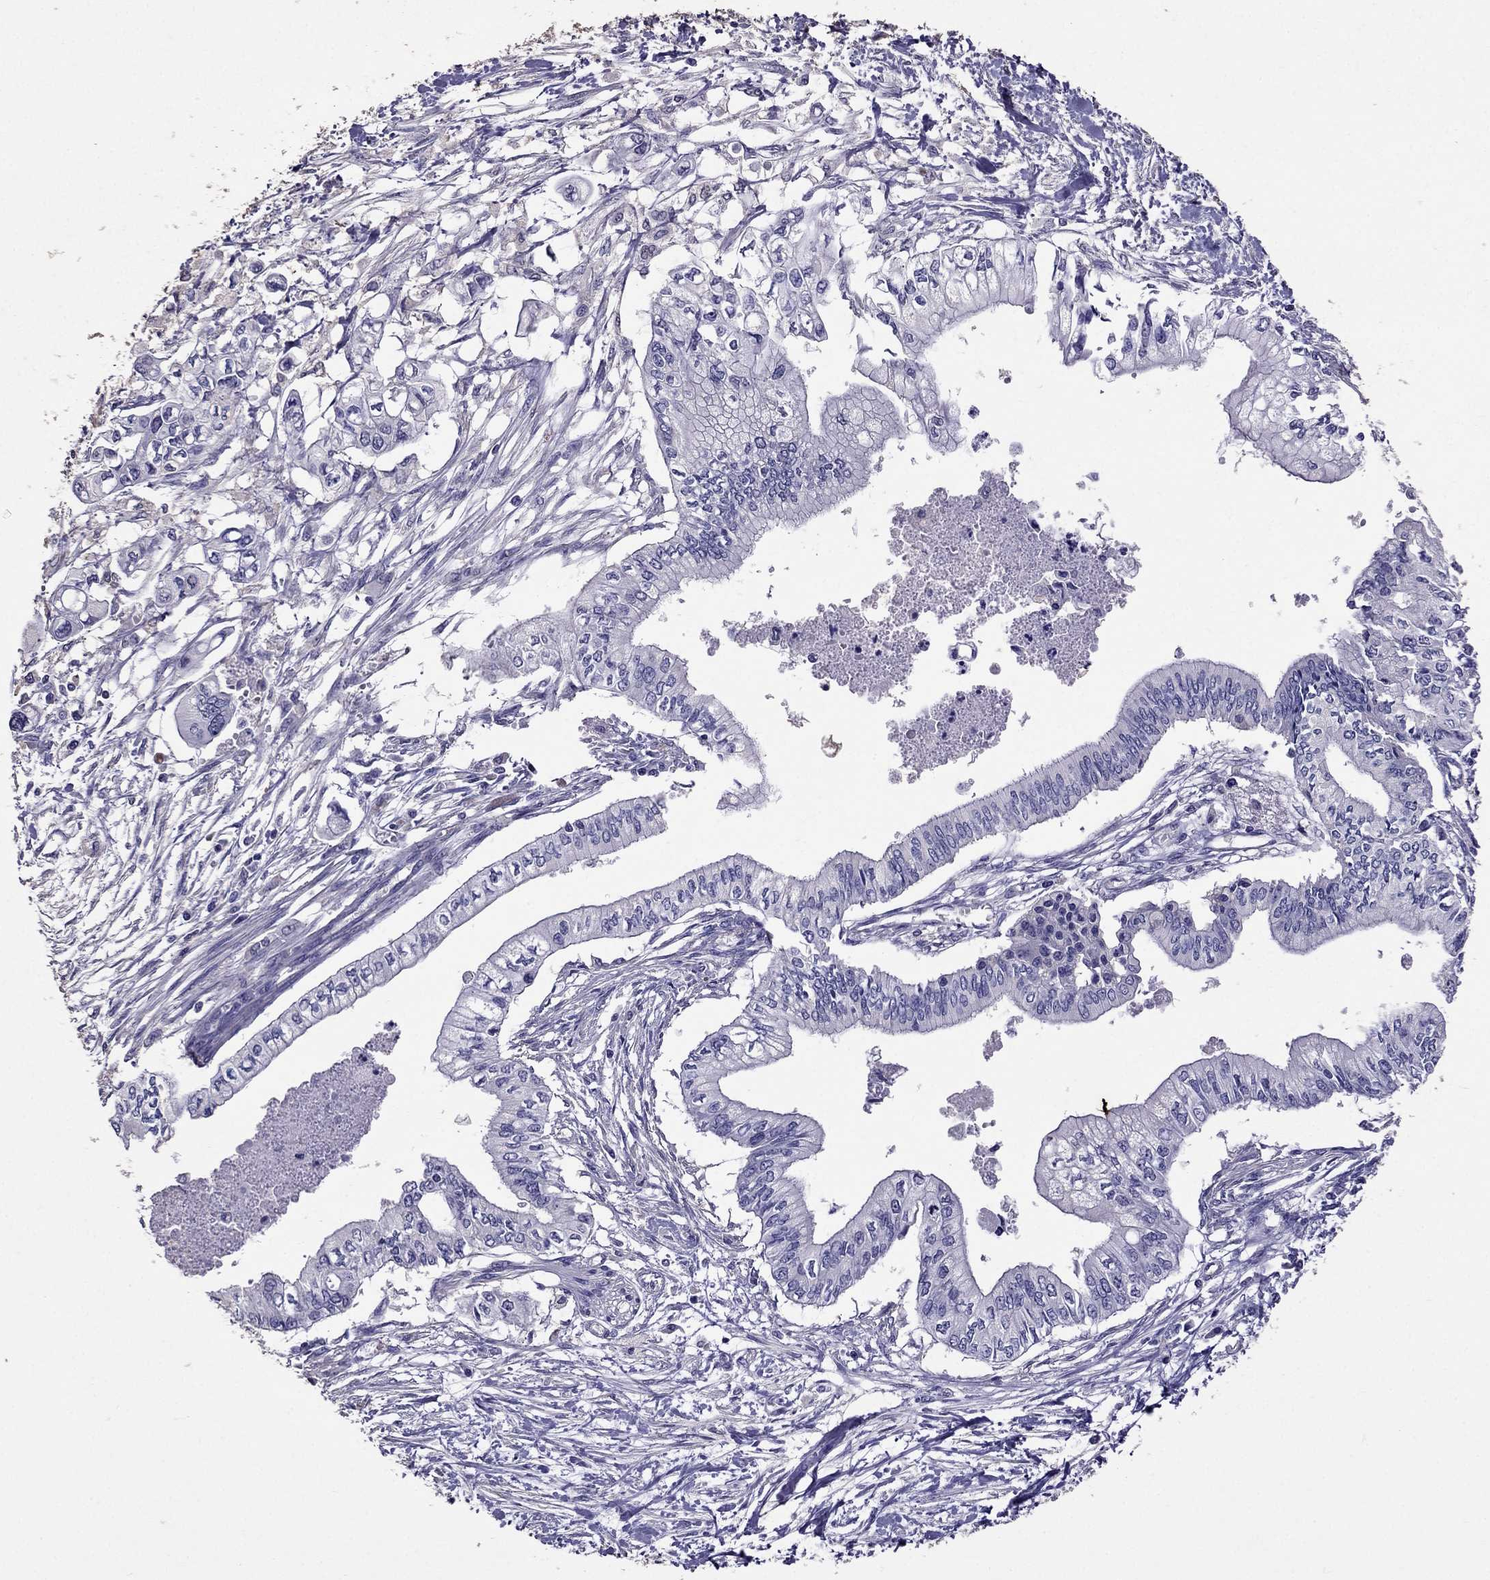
{"staining": {"intensity": "negative", "quantity": "none", "location": "none"}, "tissue": "pancreatic cancer", "cell_type": "Tumor cells", "image_type": "cancer", "snomed": [{"axis": "morphology", "description": "Adenocarcinoma, NOS"}, {"axis": "topography", "description": "Pancreas"}], "caption": "Immunohistochemistry (IHC) of human pancreatic adenocarcinoma shows no expression in tumor cells. (DAB IHC visualized using brightfield microscopy, high magnification).", "gene": "NKX3-1", "patient": {"sex": "female", "age": 61}}